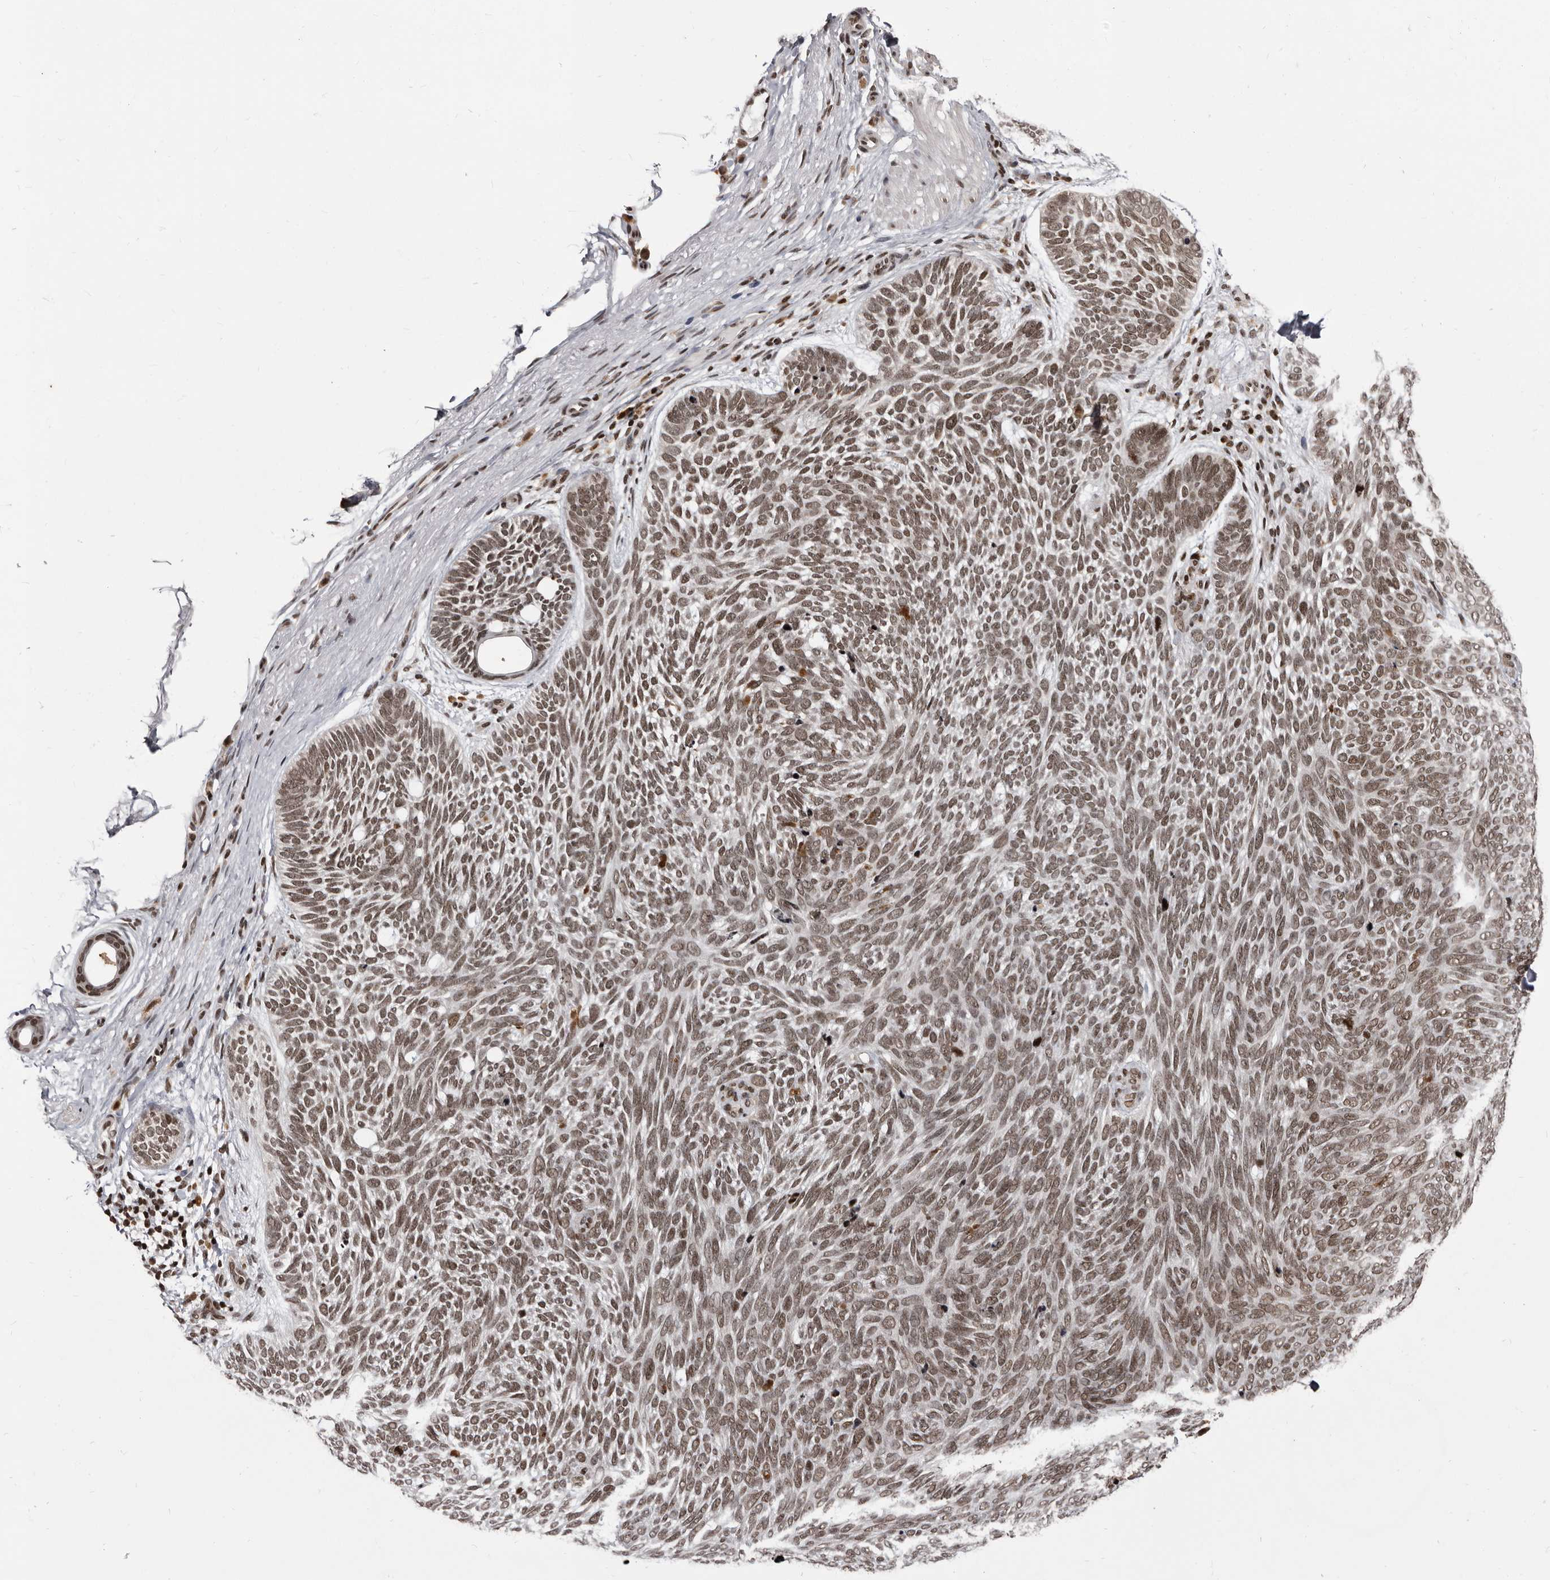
{"staining": {"intensity": "moderate", "quantity": ">75%", "location": "nuclear"}, "tissue": "skin cancer", "cell_type": "Tumor cells", "image_type": "cancer", "snomed": [{"axis": "morphology", "description": "Basal cell carcinoma"}, {"axis": "topography", "description": "Skin"}], "caption": "IHC of skin basal cell carcinoma demonstrates medium levels of moderate nuclear staining in about >75% of tumor cells.", "gene": "THUMPD1", "patient": {"sex": "female", "age": 85}}